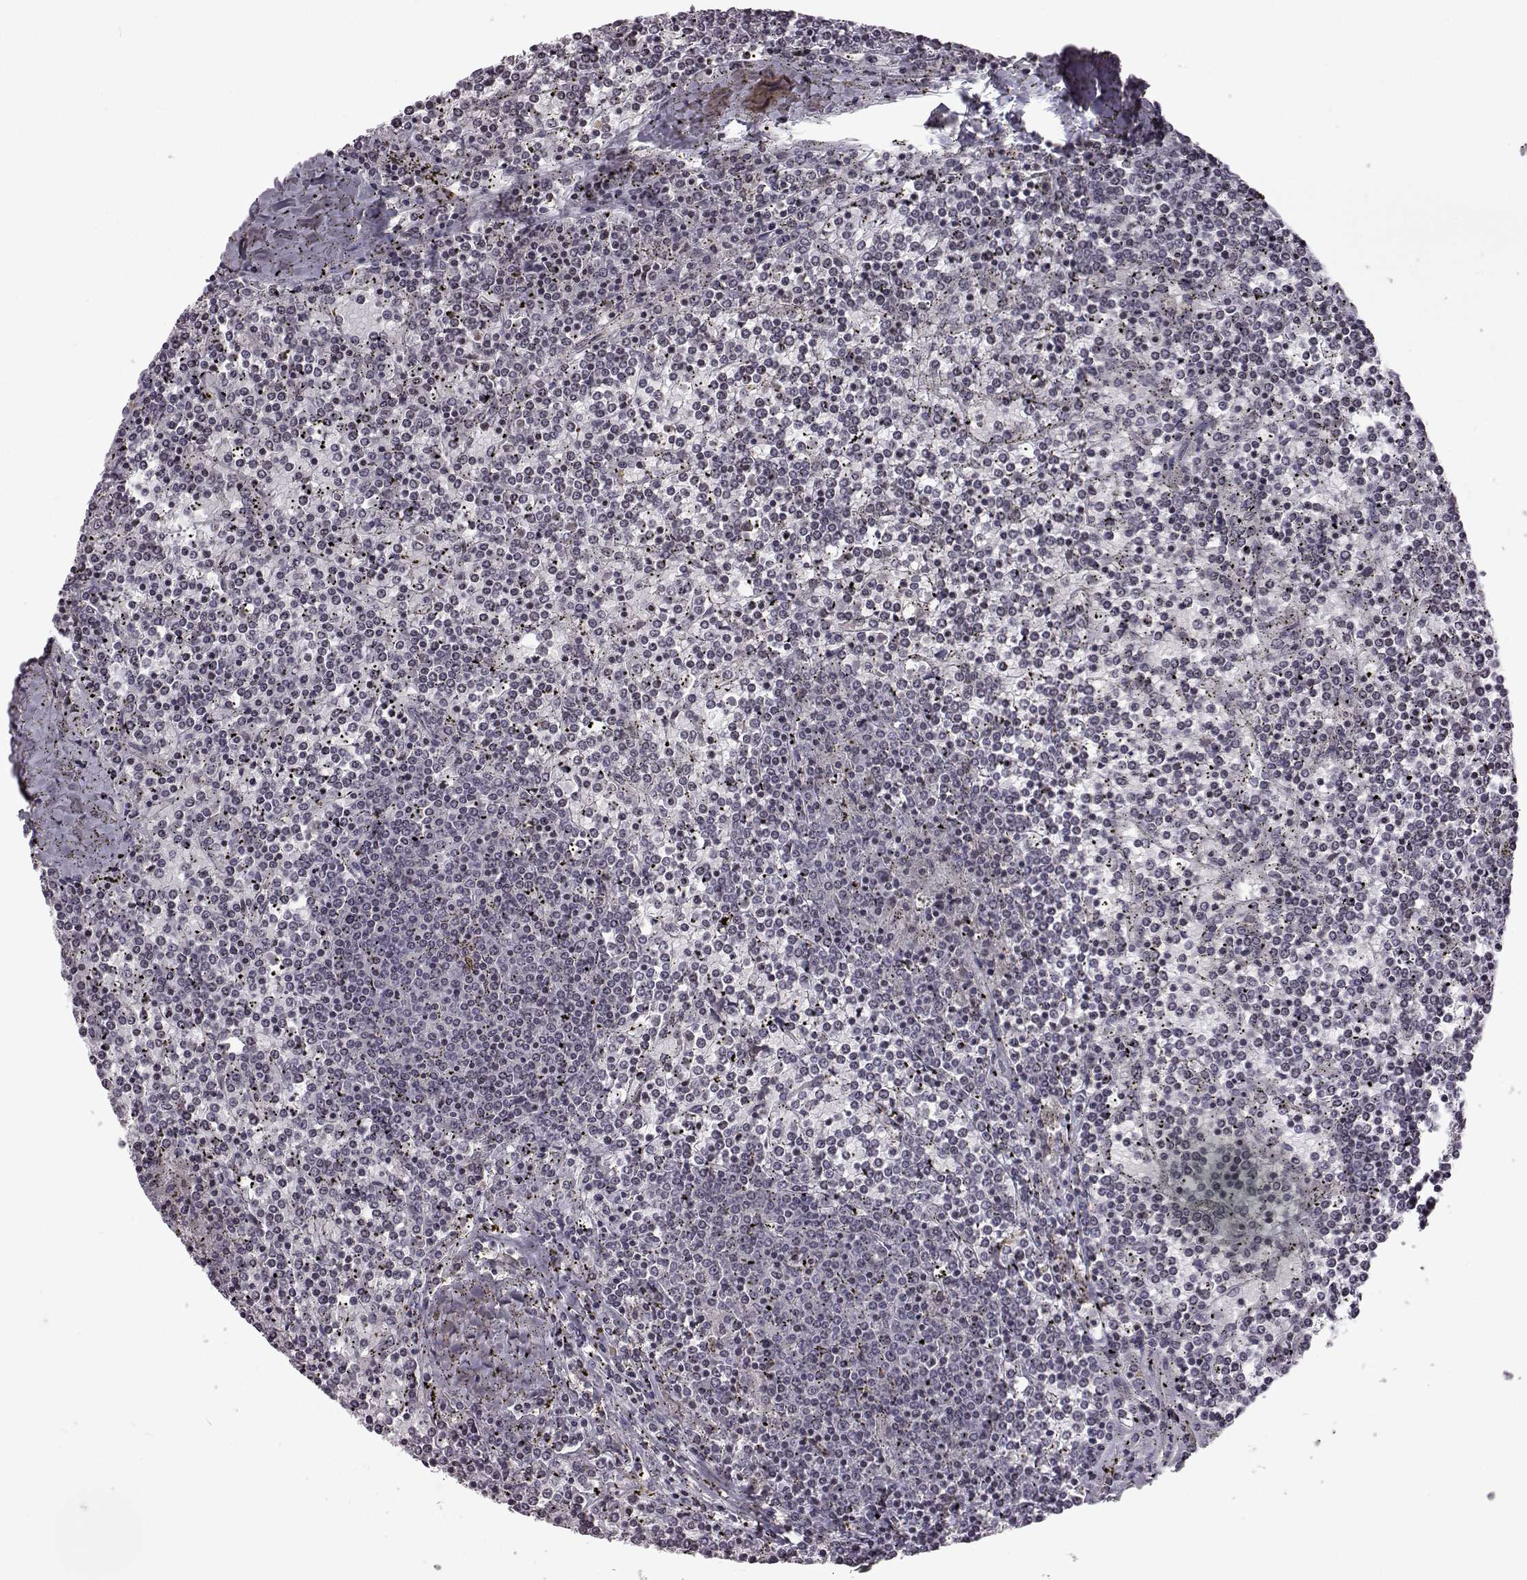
{"staining": {"intensity": "negative", "quantity": "none", "location": "none"}, "tissue": "lymphoma", "cell_type": "Tumor cells", "image_type": "cancer", "snomed": [{"axis": "morphology", "description": "Malignant lymphoma, non-Hodgkin's type, Low grade"}, {"axis": "topography", "description": "Spleen"}], "caption": "This photomicrograph is of low-grade malignant lymphoma, non-Hodgkin's type stained with IHC to label a protein in brown with the nuclei are counter-stained blue. There is no positivity in tumor cells.", "gene": "GAL", "patient": {"sex": "female", "age": 19}}